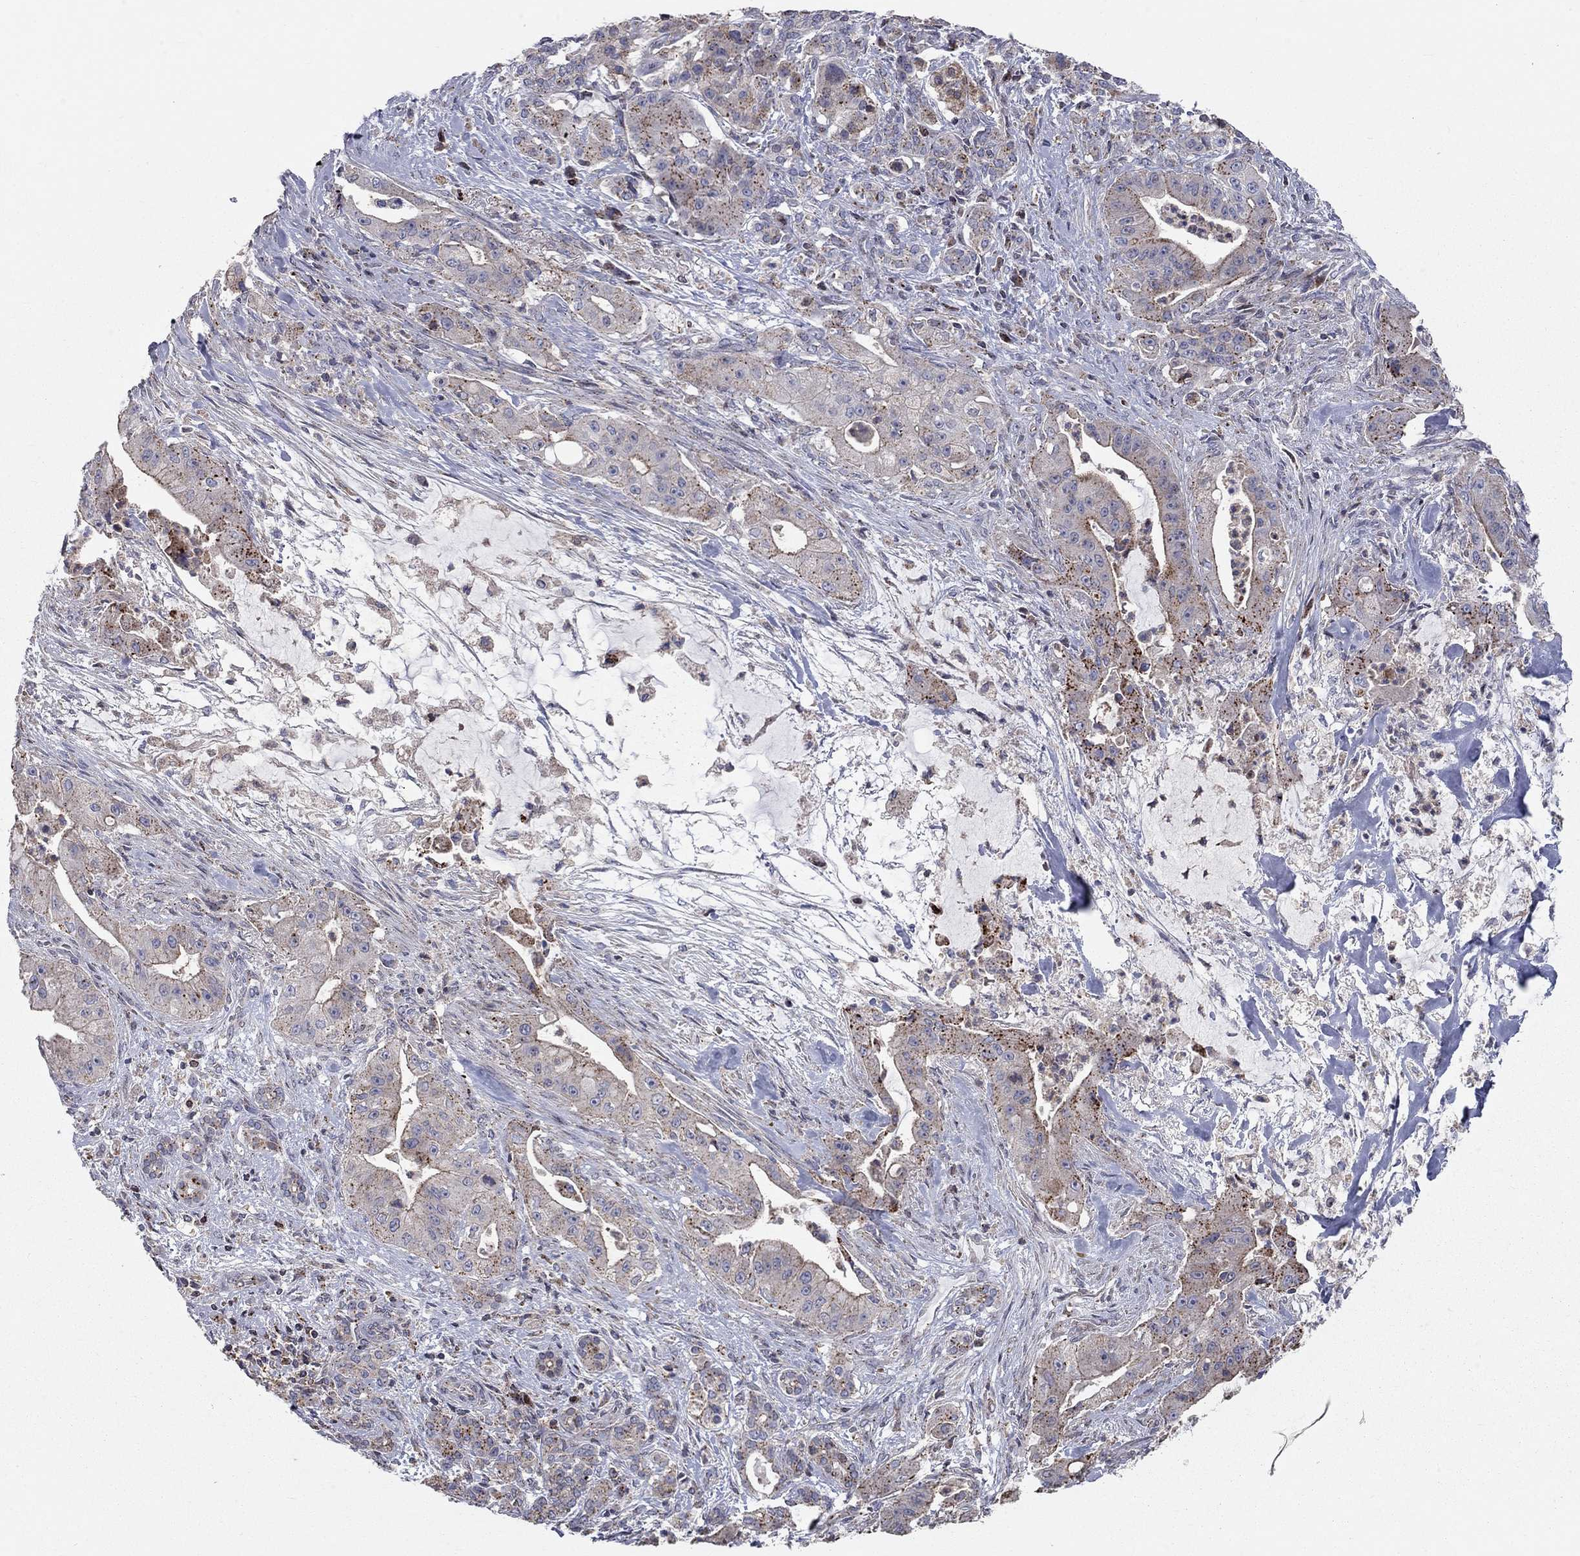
{"staining": {"intensity": "strong", "quantity": "<25%", "location": "cytoplasmic/membranous"}, "tissue": "pancreatic cancer", "cell_type": "Tumor cells", "image_type": "cancer", "snomed": [{"axis": "morphology", "description": "Normal tissue, NOS"}, {"axis": "morphology", "description": "Inflammation, NOS"}, {"axis": "morphology", "description": "Adenocarcinoma, NOS"}, {"axis": "topography", "description": "Pancreas"}], "caption": "Immunohistochemistry (IHC) micrograph of neoplastic tissue: pancreatic adenocarcinoma stained using immunohistochemistry (IHC) reveals medium levels of strong protein expression localized specifically in the cytoplasmic/membranous of tumor cells, appearing as a cytoplasmic/membranous brown color.", "gene": "ERN2", "patient": {"sex": "male", "age": 57}}